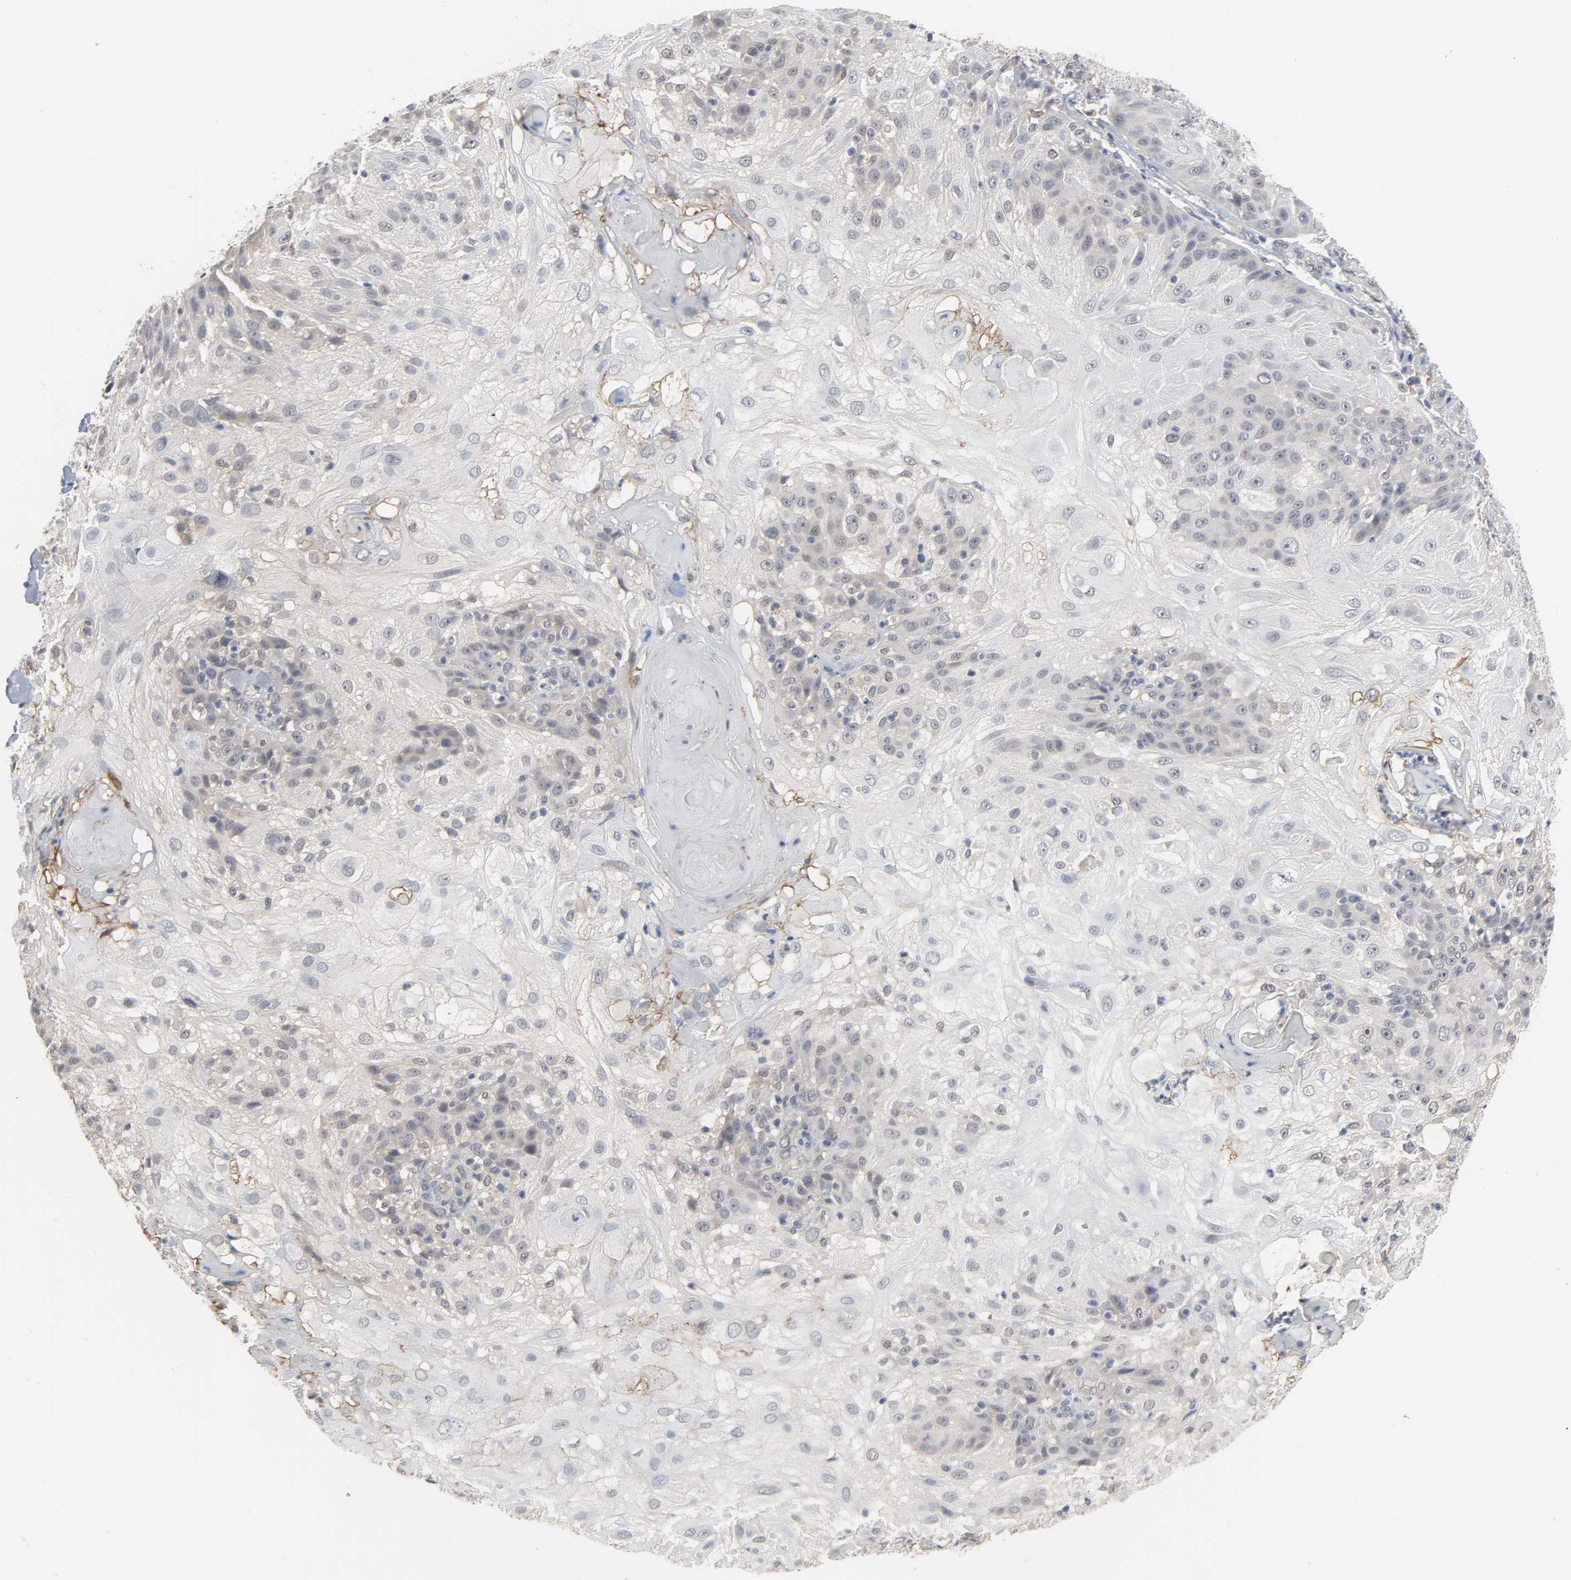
{"staining": {"intensity": "negative", "quantity": "none", "location": "none"}, "tissue": "skin cancer", "cell_type": "Tumor cells", "image_type": "cancer", "snomed": [{"axis": "morphology", "description": "Normal tissue, NOS"}, {"axis": "morphology", "description": "Squamous cell carcinoma, NOS"}, {"axis": "topography", "description": "Skin"}], "caption": "Tumor cells are negative for protein expression in human skin cancer (squamous cell carcinoma). (DAB IHC visualized using brightfield microscopy, high magnification).", "gene": "ACSS2", "patient": {"sex": "female", "age": 83}}